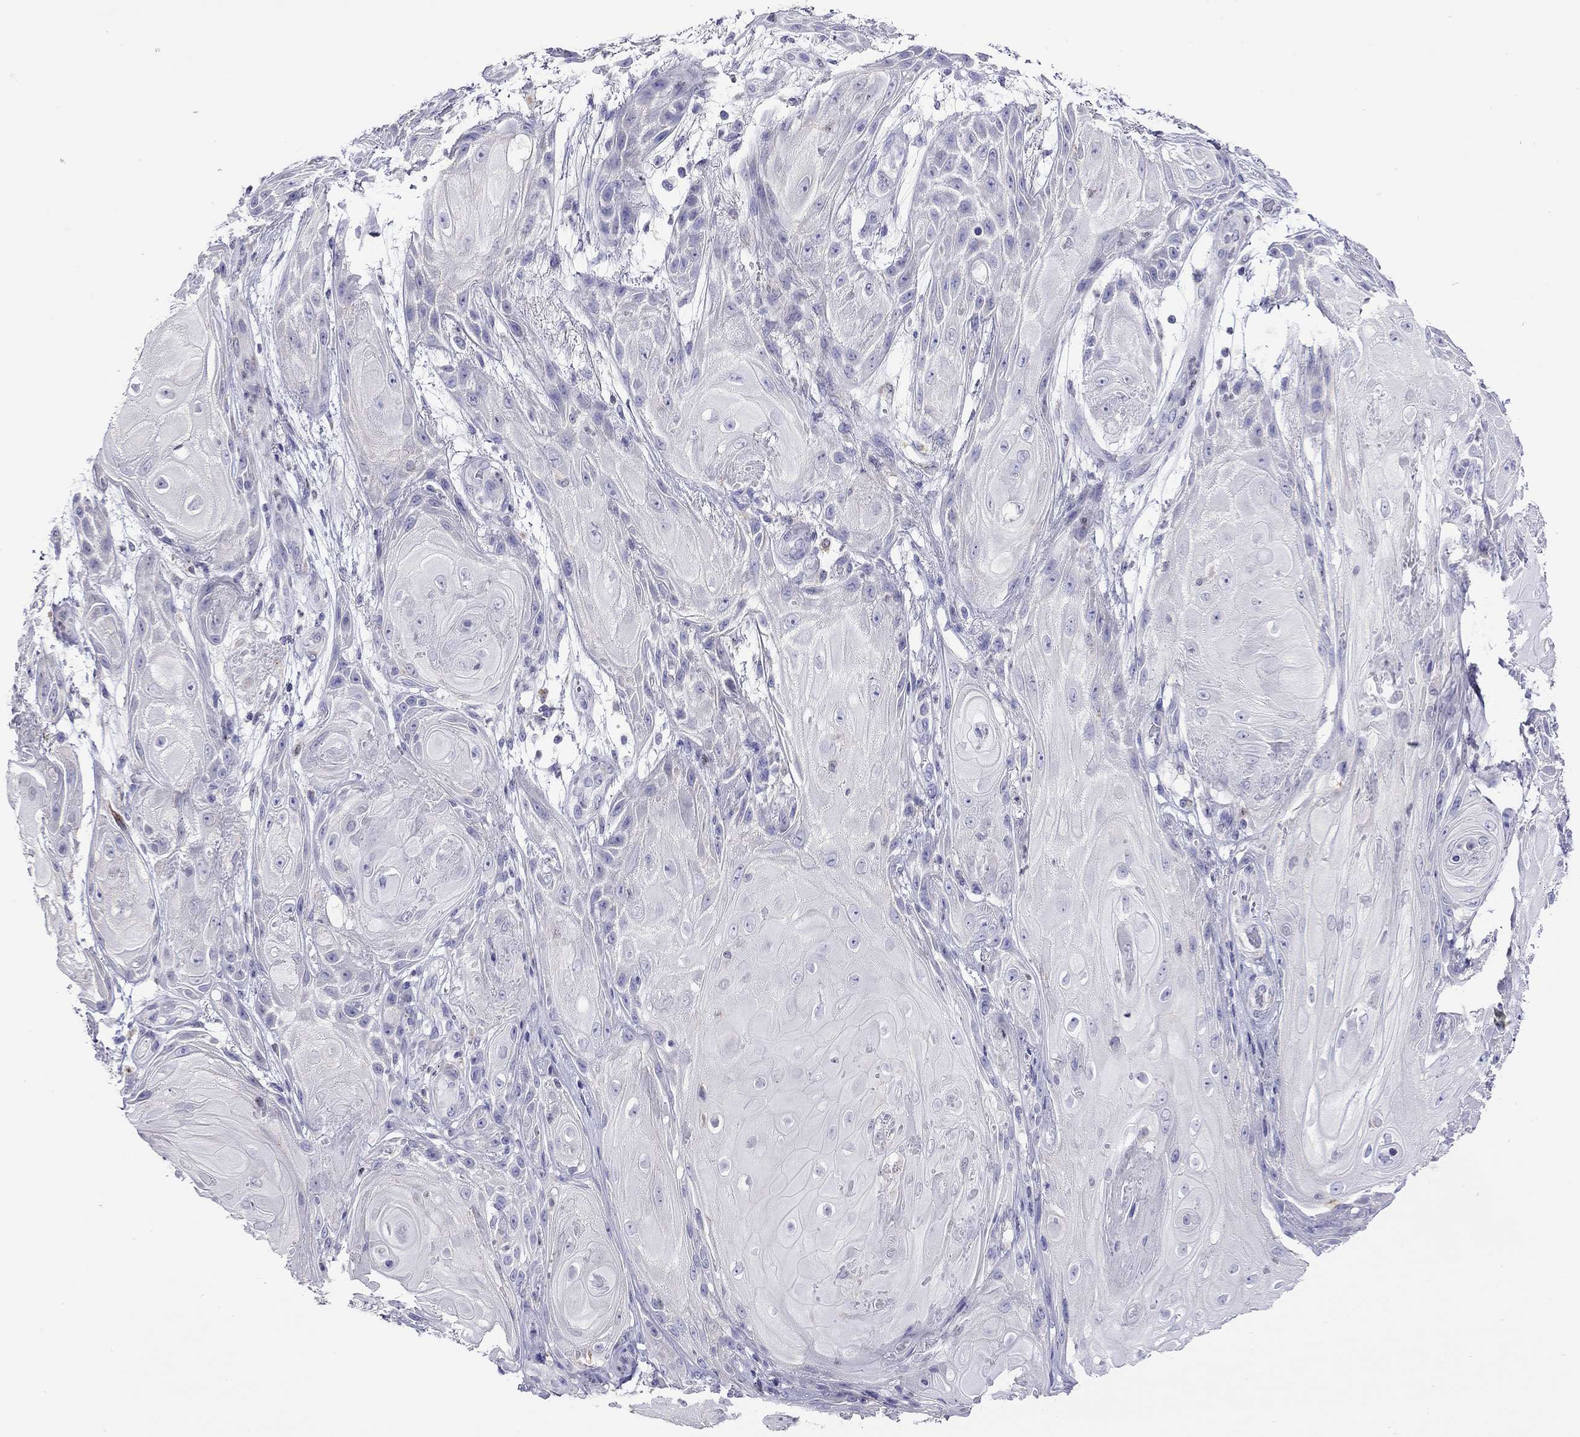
{"staining": {"intensity": "negative", "quantity": "none", "location": "none"}, "tissue": "skin cancer", "cell_type": "Tumor cells", "image_type": "cancer", "snomed": [{"axis": "morphology", "description": "Squamous cell carcinoma, NOS"}, {"axis": "topography", "description": "Skin"}], "caption": "DAB immunohistochemical staining of skin cancer exhibits no significant positivity in tumor cells. Brightfield microscopy of immunohistochemistry stained with DAB (3,3'-diaminobenzidine) (brown) and hematoxylin (blue), captured at high magnification.", "gene": "SLC46A2", "patient": {"sex": "male", "age": 62}}